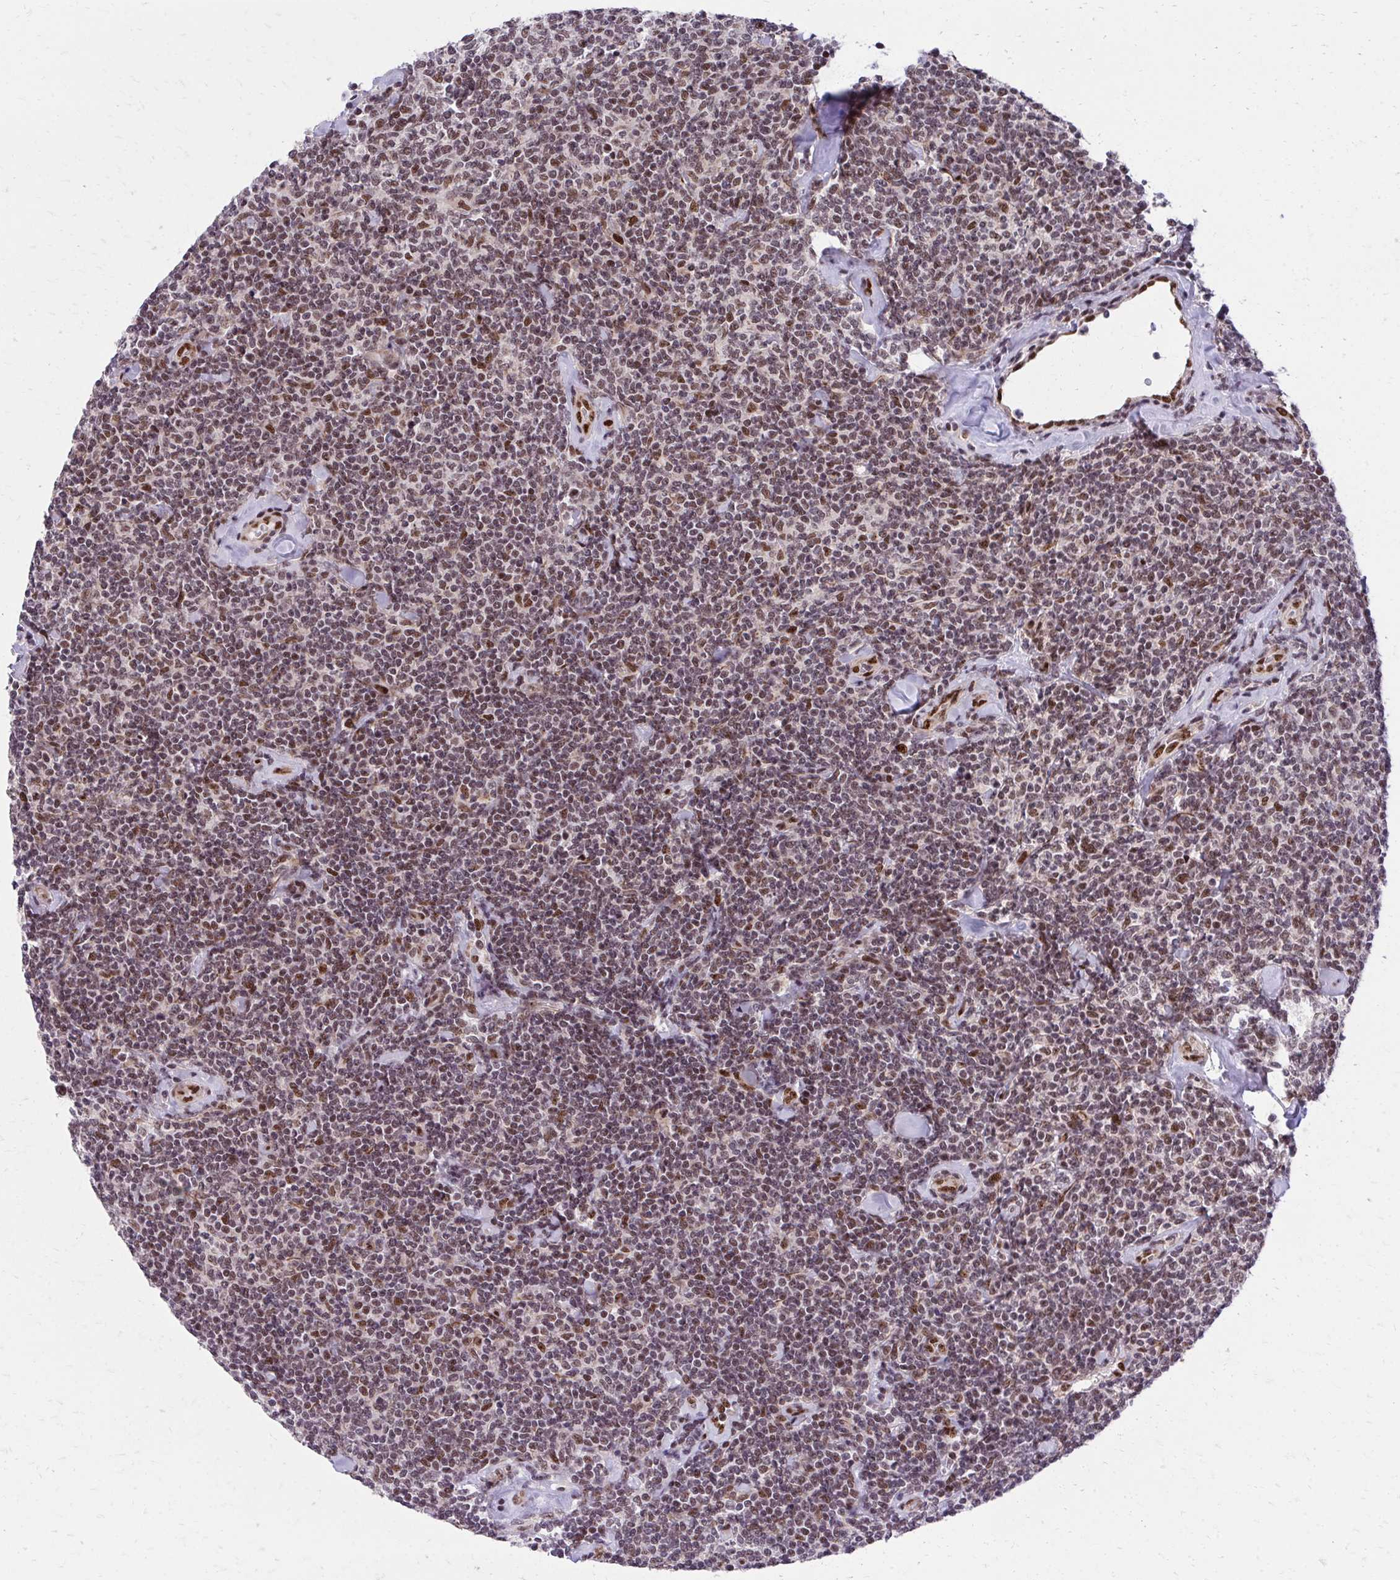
{"staining": {"intensity": "moderate", "quantity": "25%-75%", "location": "nuclear"}, "tissue": "lymphoma", "cell_type": "Tumor cells", "image_type": "cancer", "snomed": [{"axis": "morphology", "description": "Malignant lymphoma, non-Hodgkin's type, Low grade"}, {"axis": "topography", "description": "Lymph node"}], "caption": "DAB immunohistochemical staining of human lymphoma displays moderate nuclear protein staining in about 25%-75% of tumor cells.", "gene": "HOXA4", "patient": {"sex": "female", "age": 56}}